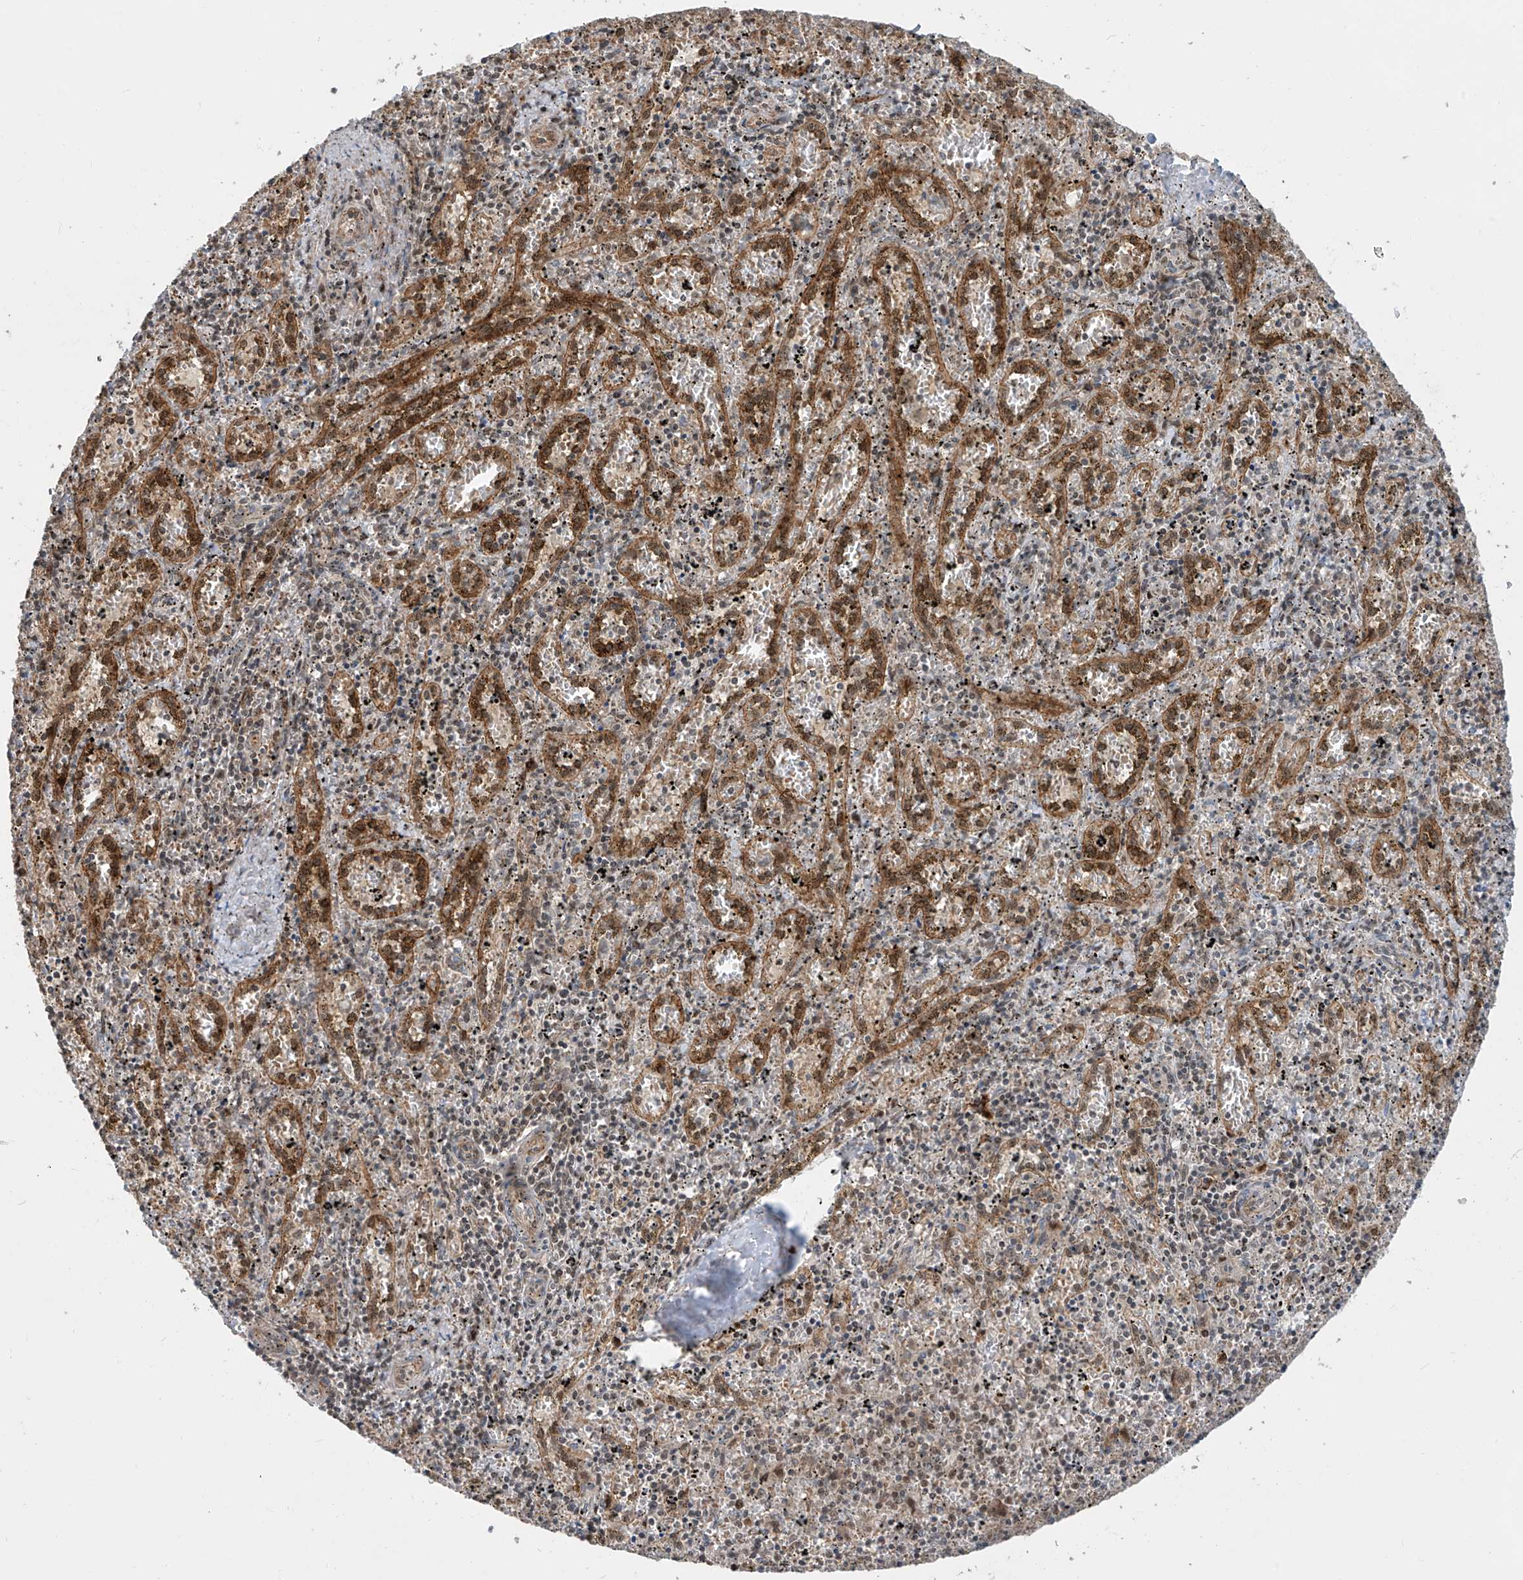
{"staining": {"intensity": "moderate", "quantity": "<25%", "location": "cytoplasmic/membranous"}, "tissue": "spleen", "cell_type": "Cells in red pulp", "image_type": "normal", "snomed": [{"axis": "morphology", "description": "Normal tissue, NOS"}, {"axis": "topography", "description": "Spleen"}], "caption": "Immunohistochemistry micrograph of benign spleen stained for a protein (brown), which reveals low levels of moderate cytoplasmic/membranous positivity in approximately <25% of cells in red pulp.", "gene": "LAGE3", "patient": {"sex": "male", "age": 11}}